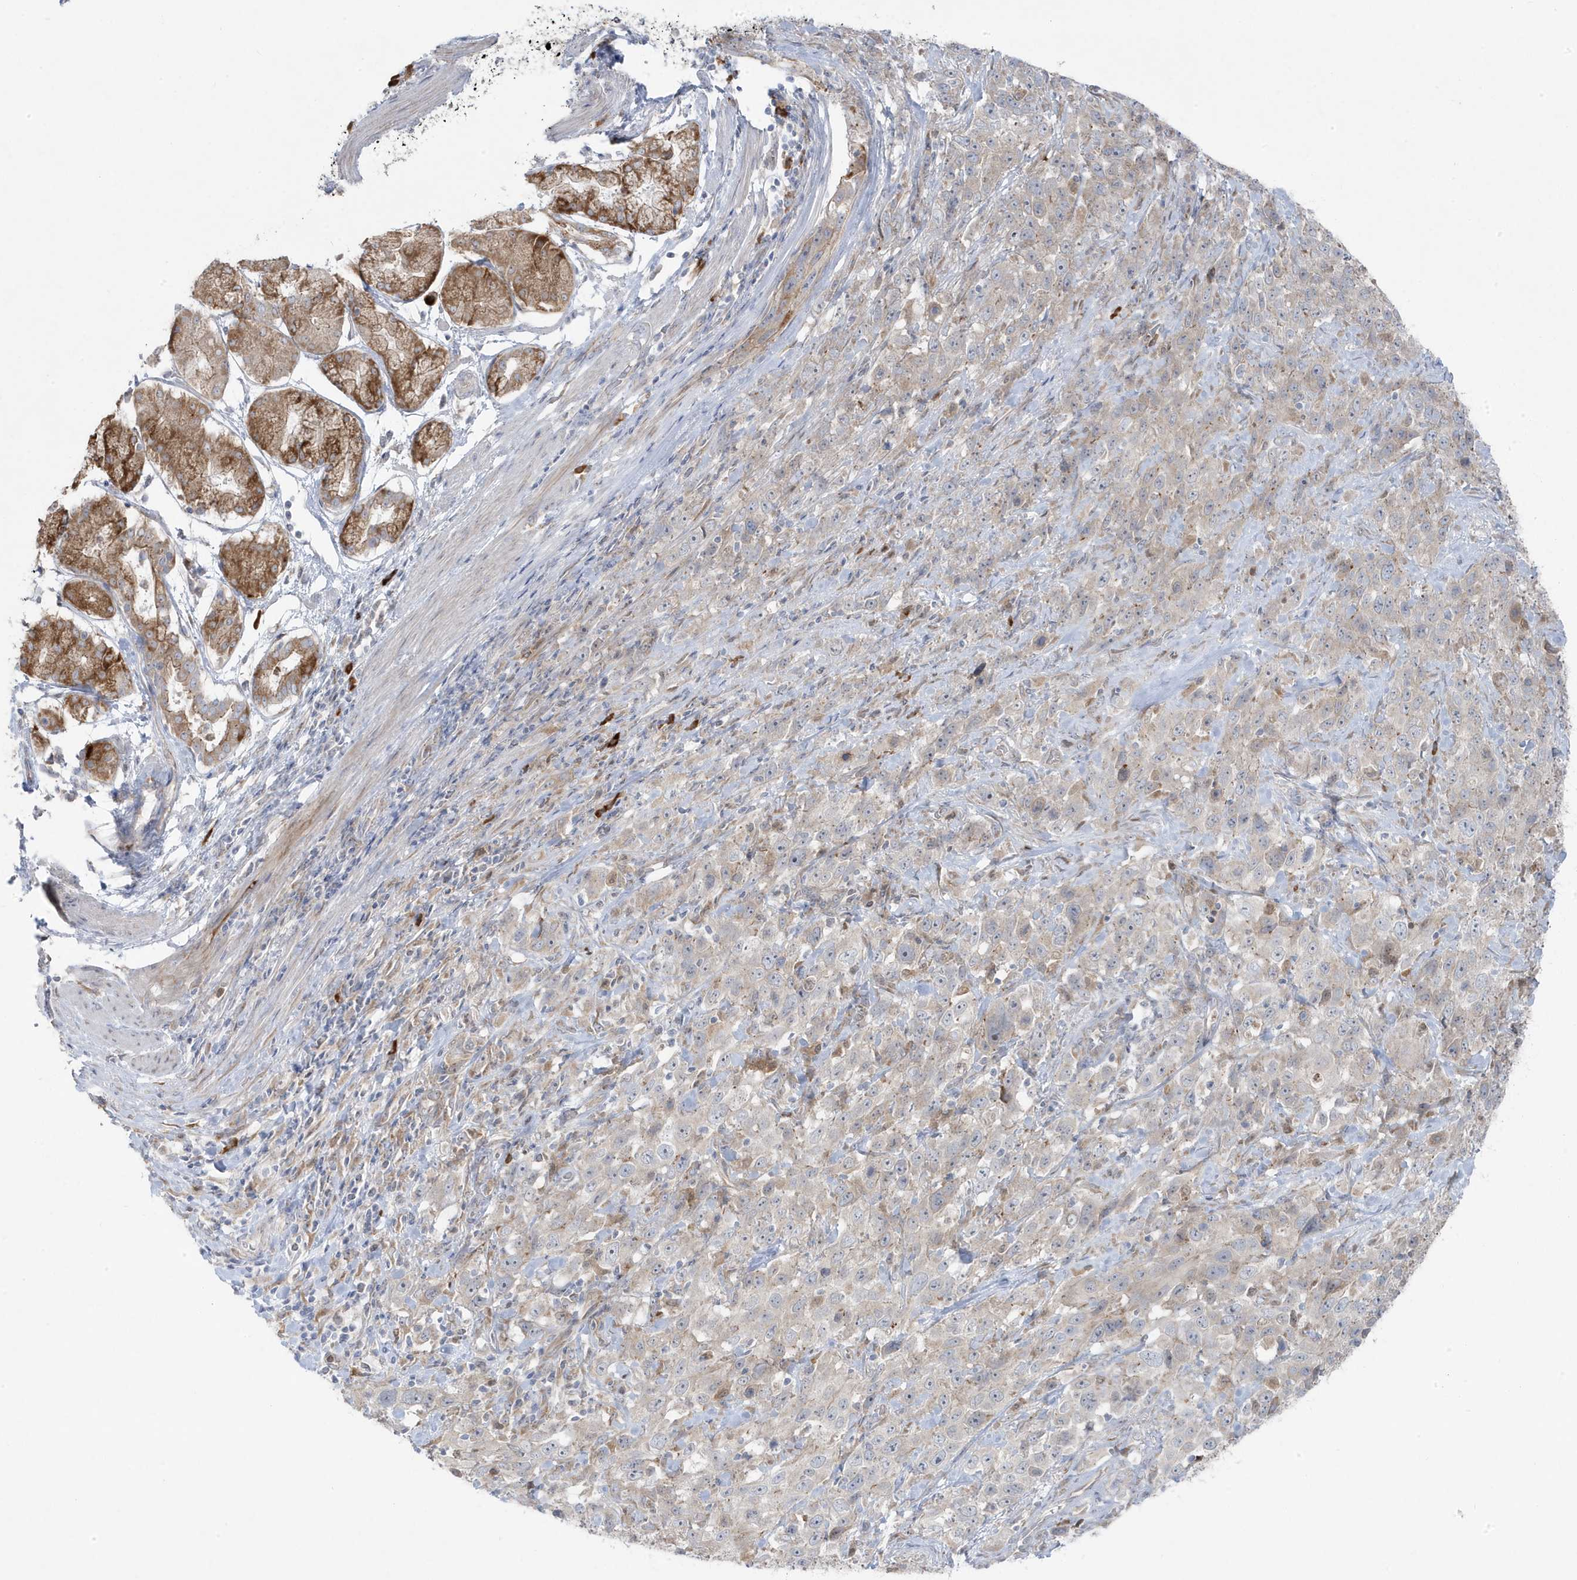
{"staining": {"intensity": "weak", "quantity": "<25%", "location": "cytoplasmic/membranous"}, "tissue": "stomach cancer", "cell_type": "Tumor cells", "image_type": "cancer", "snomed": [{"axis": "morphology", "description": "Normal tissue, NOS"}, {"axis": "morphology", "description": "Adenocarcinoma, NOS"}, {"axis": "topography", "description": "Lymph node"}, {"axis": "topography", "description": "Stomach"}], "caption": "Immunohistochemistry (IHC) histopathology image of neoplastic tissue: adenocarcinoma (stomach) stained with DAB (3,3'-diaminobenzidine) displays no significant protein expression in tumor cells.", "gene": "ZNF654", "patient": {"sex": "male", "age": 48}}